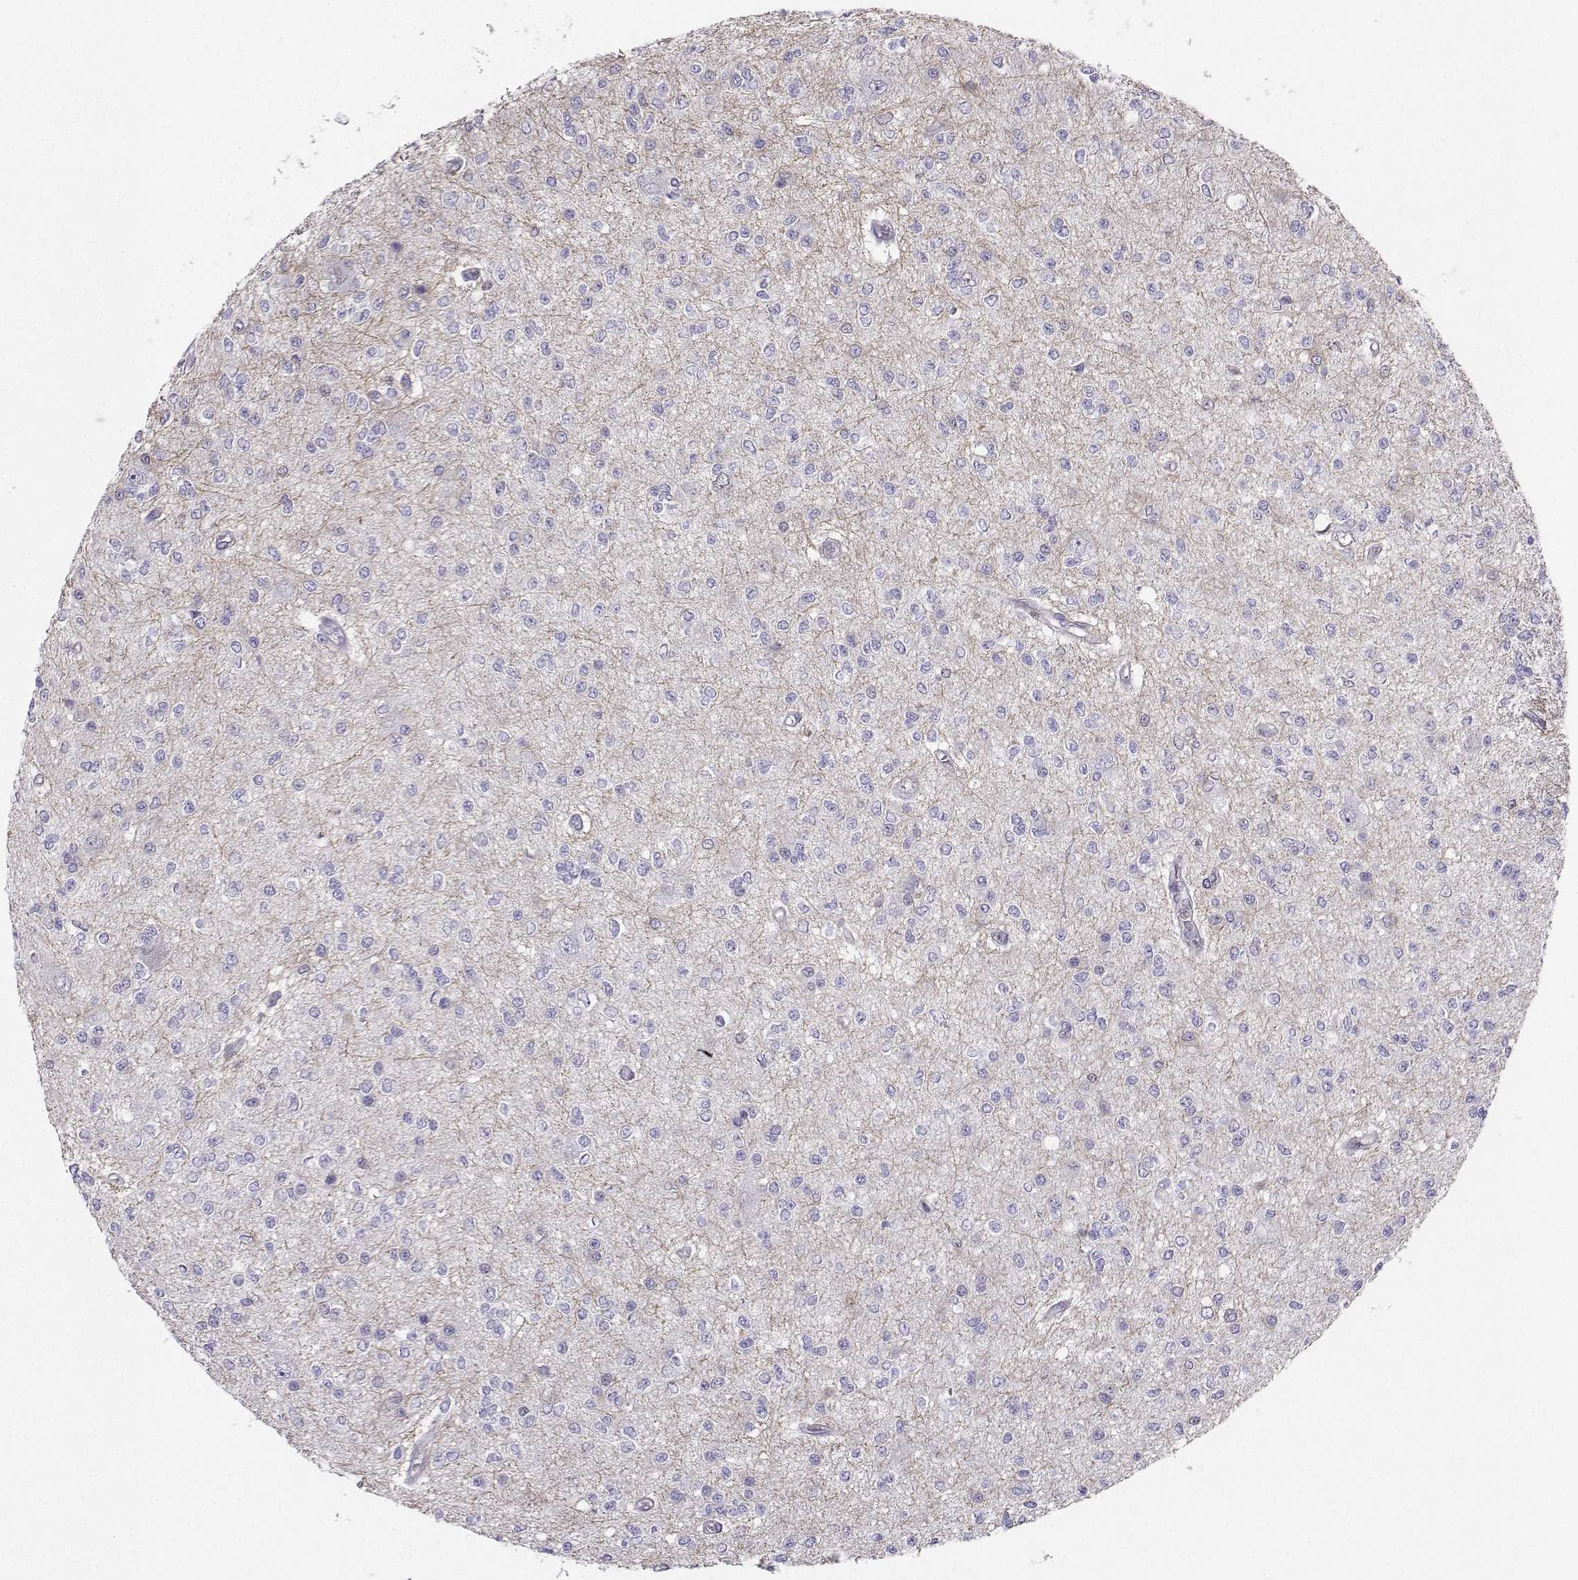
{"staining": {"intensity": "negative", "quantity": "none", "location": "none"}, "tissue": "glioma", "cell_type": "Tumor cells", "image_type": "cancer", "snomed": [{"axis": "morphology", "description": "Glioma, malignant, Low grade"}, {"axis": "topography", "description": "Brain"}], "caption": "This is an immunohistochemistry image of human malignant glioma (low-grade). There is no staining in tumor cells.", "gene": "DCLK3", "patient": {"sex": "male", "age": 67}}